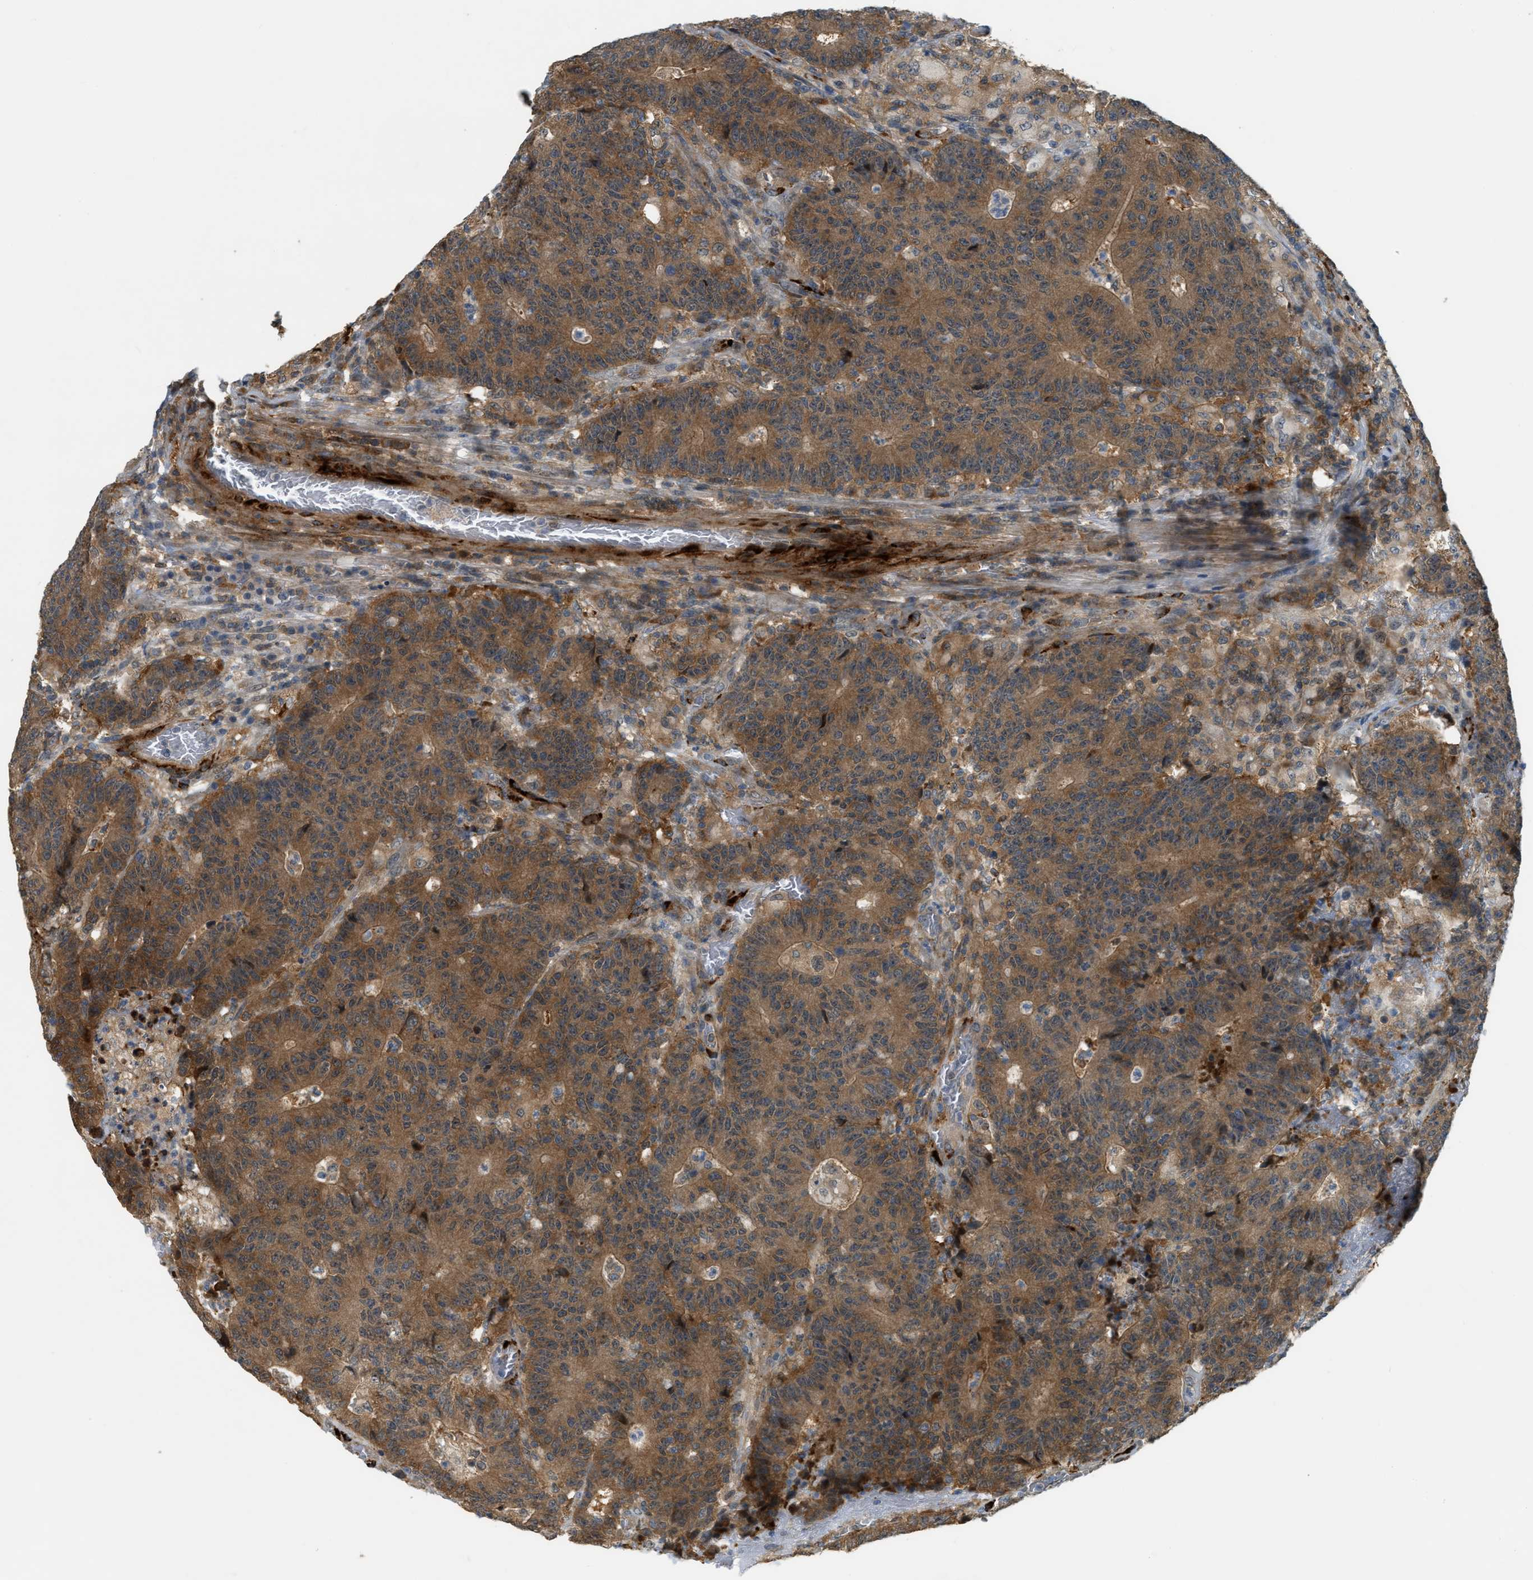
{"staining": {"intensity": "moderate", "quantity": ">75%", "location": "cytoplasmic/membranous"}, "tissue": "colorectal cancer", "cell_type": "Tumor cells", "image_type": "cancer", "snomed": [{"axis": "morphology", "description": "Normal tissue, NOS"}, {"axis": "morphology", "description": "Adenocarcinoma, NOS"}, {"axis": "topography", "description": "Colon"}], "caption": "Moderate cytoplasmic/membranous protein staining is identified in about >75% of tumor cells in colorectal cancer.", "gene": "PDCL3", "patient": {"sex": "female", "age": 75}}